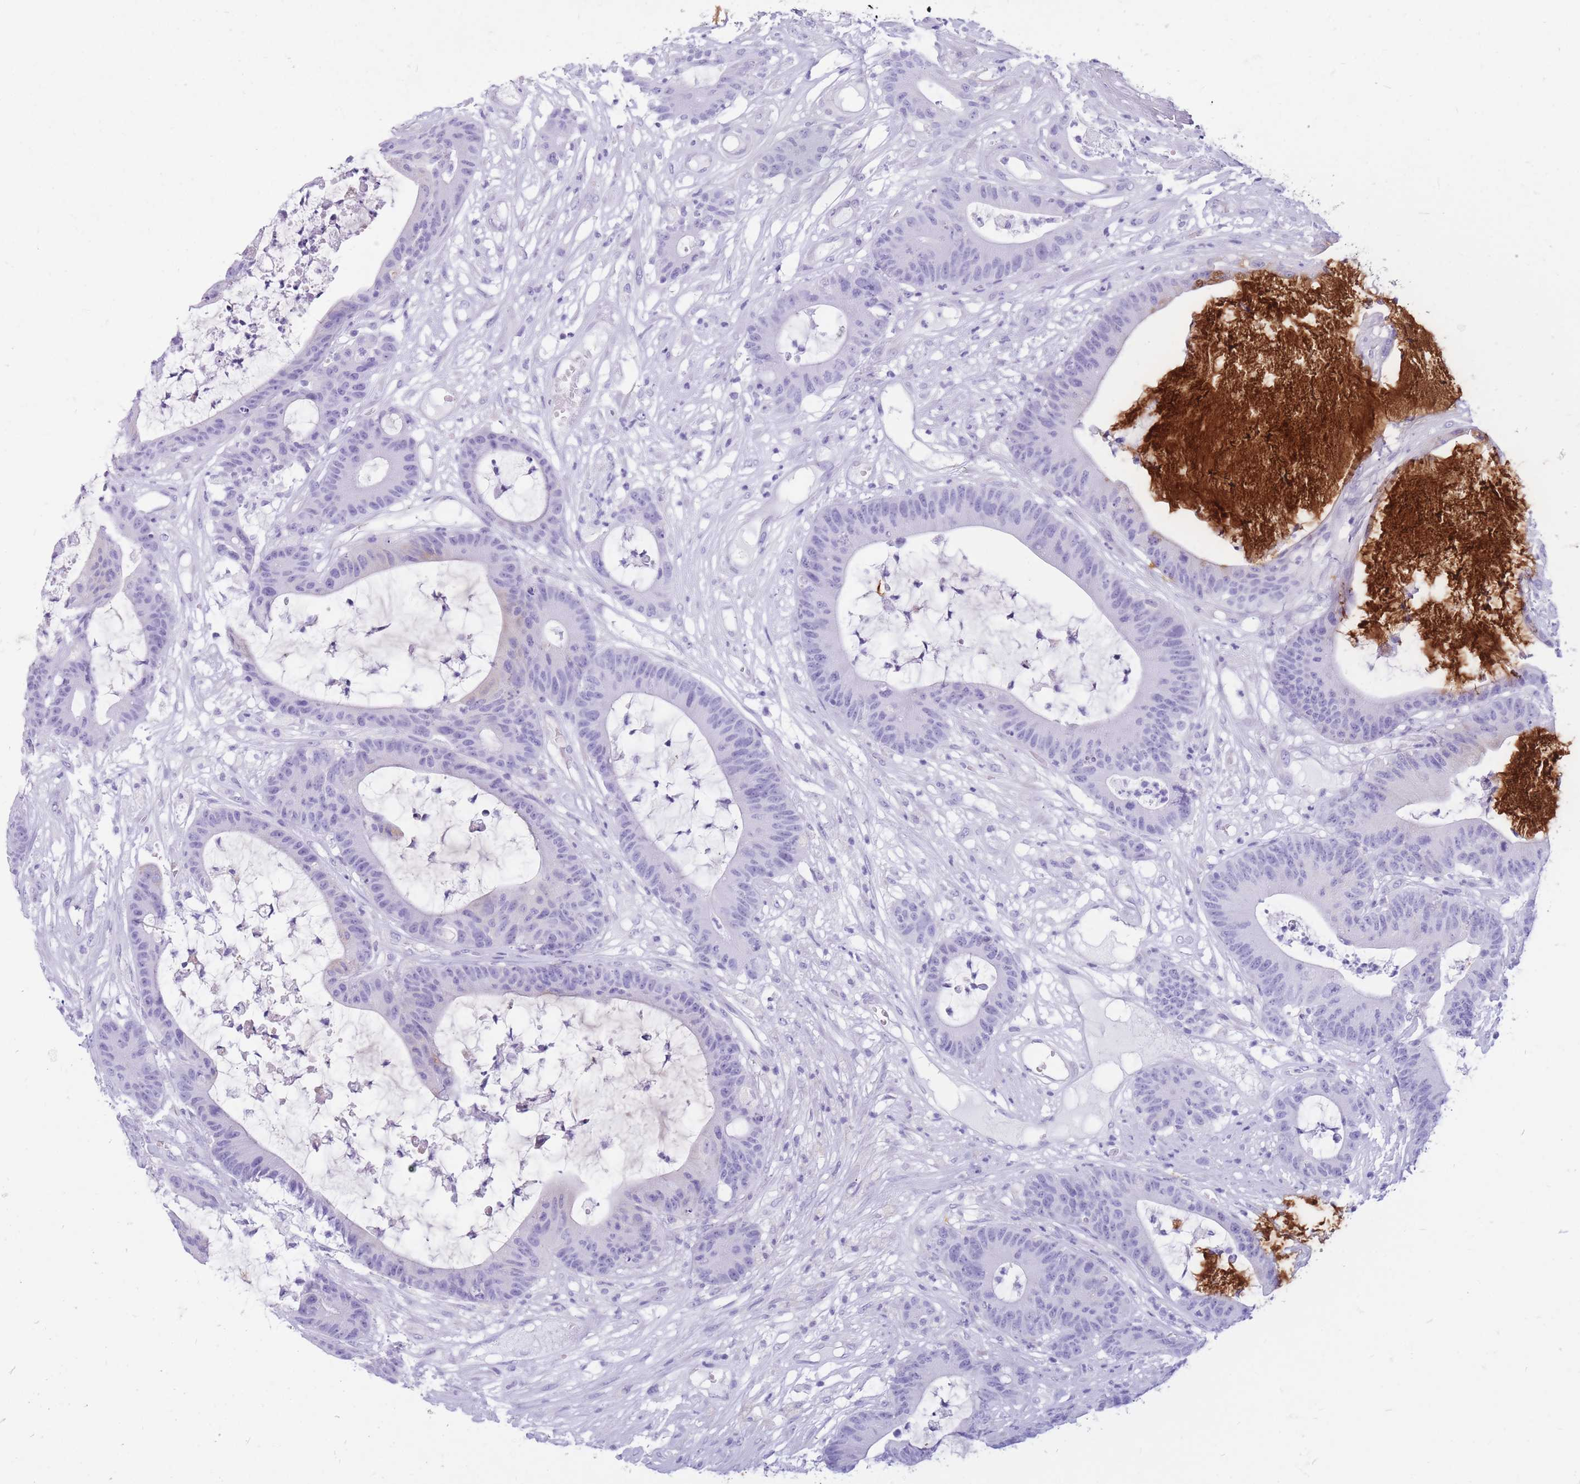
{"staining": {"intensity": "negative", "quantity": "none", "location": "none"}, "tissue": "colorectal cancer", "cell_type": "Tumor cells", "image_type": "cancer", "snomed": [{"axis": "morphology", "description": "Adenocarcinoma, NOS"}, {"axis": "topography", "description": "Colon"}], "caption": "Immunohistochemical staining of human colorectal cancer displays no significant positivity in tumor cells. (DAB IHC, high magnification).", "gene": "CYP21A2", "patient": {"sex": "female", "age": 84}}